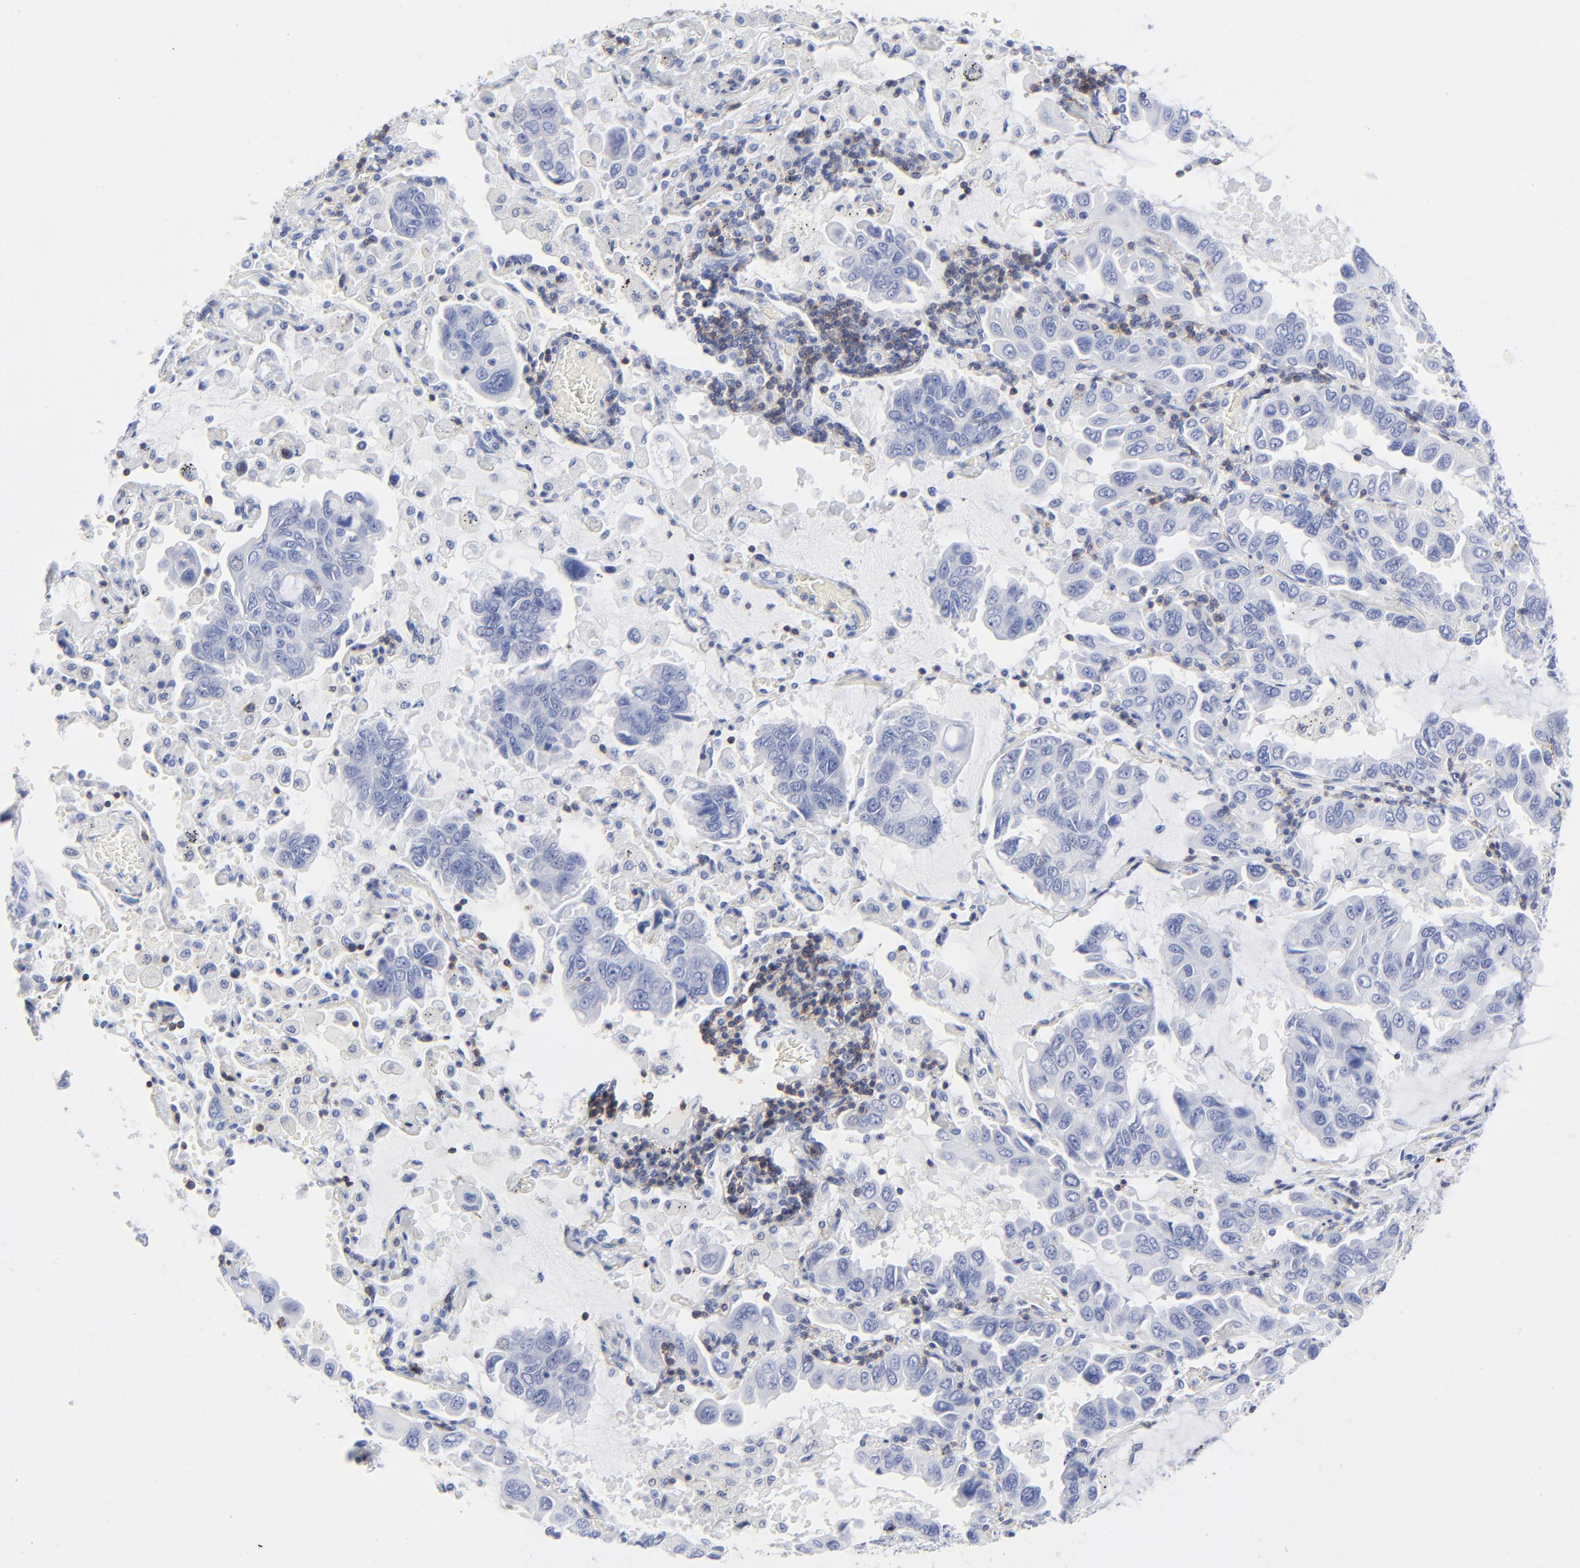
{"staining": {"intensity": "negative", "quantity": "none", "location": "none"}, "tissue": "lung cancer", "cell_type": "Tumor cells", "image_type": "cancer", "snomed": [{"axis": "morphology", "description": "Adenocarcinoma, NOS"}, {"axis": "topography", "description": "Lung"}], "caption": "DAB (3,3'-diaminobenzidine) immunohistochemical staining of lung adenocarcinoma exhibits no significant positivity in tumor cells.", "gene": "LCK", "patient": {"sex": "male", "age": 64}}